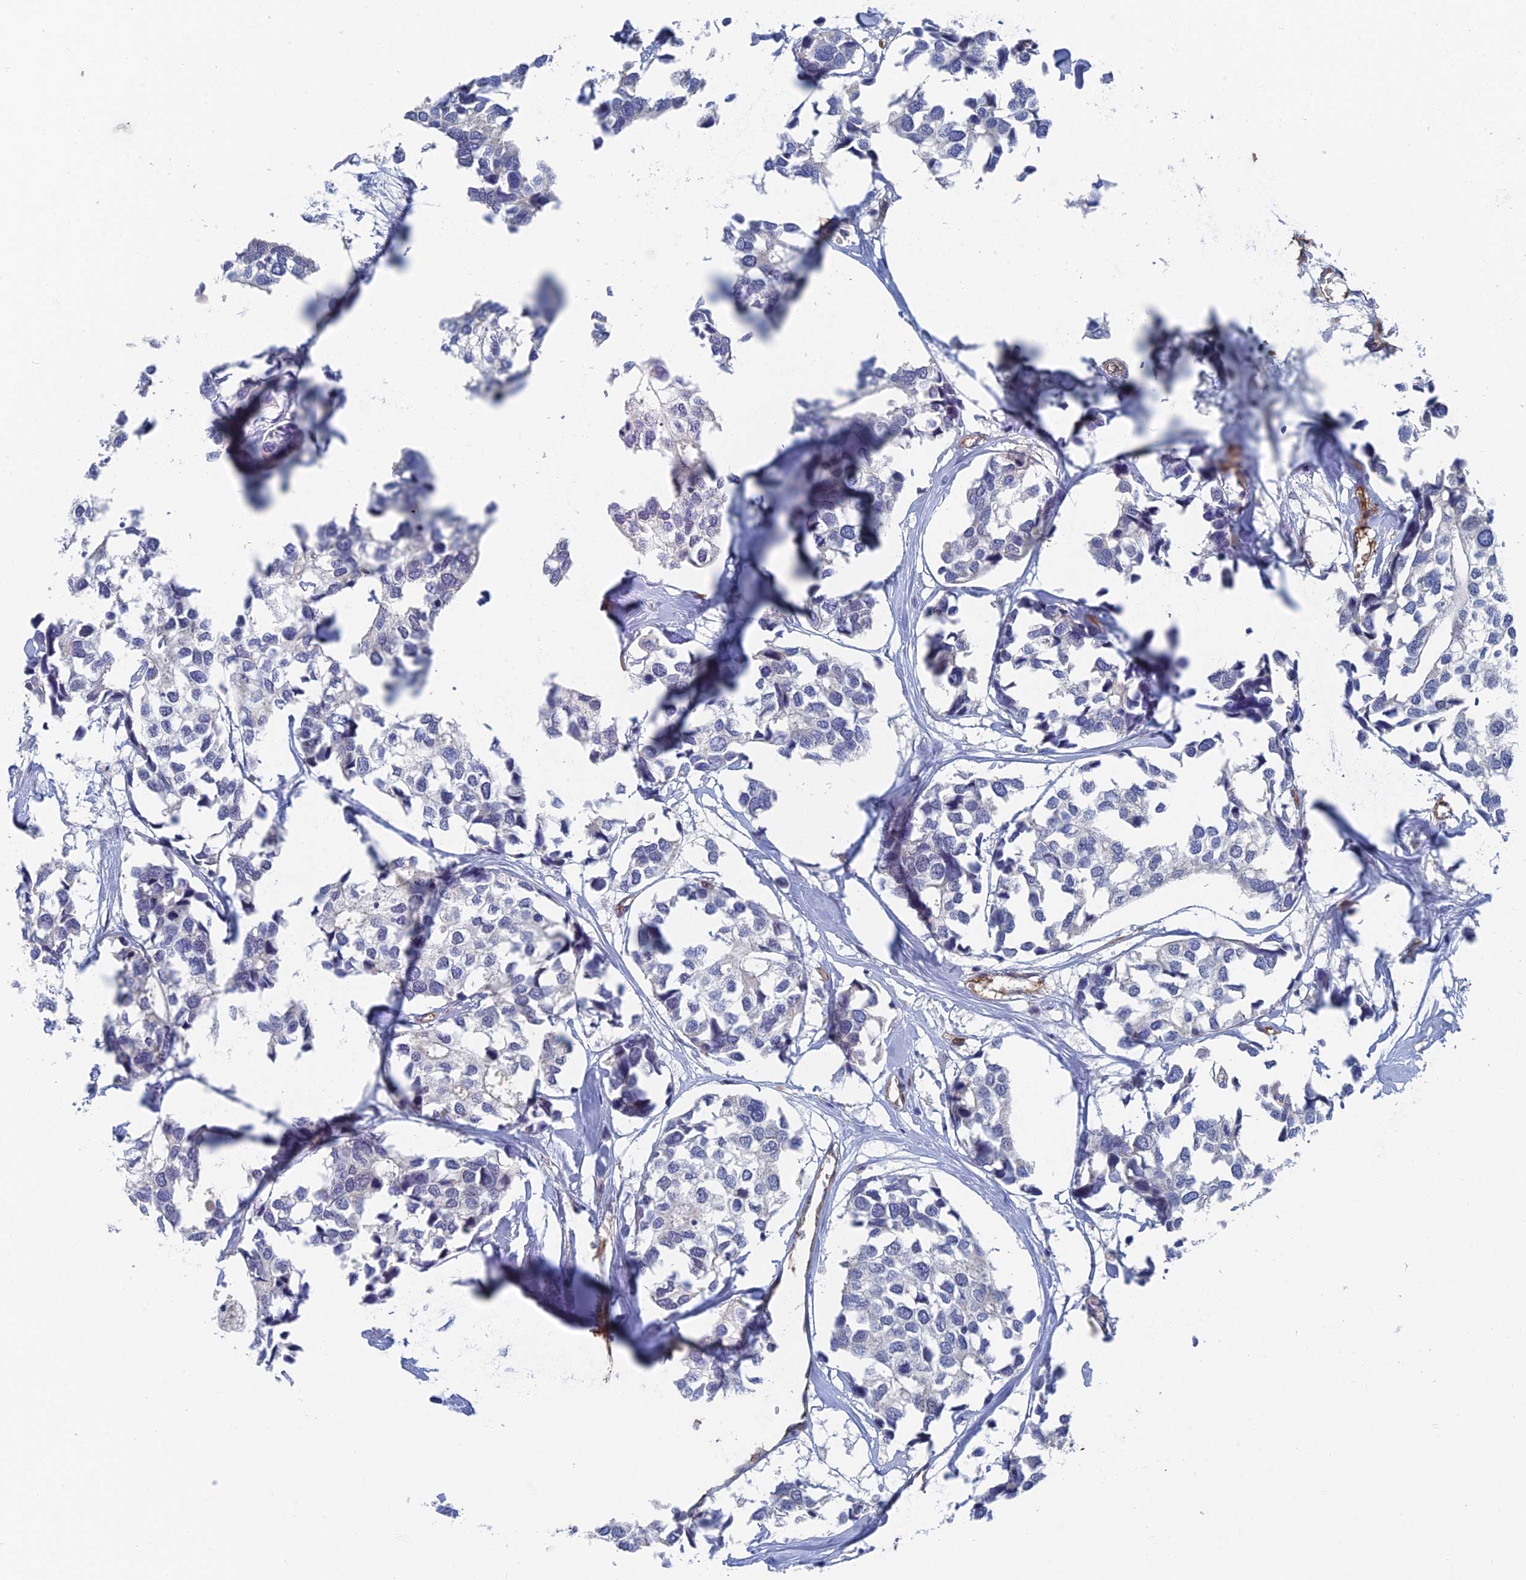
{"staining": {"intensity": "negative", "quantity": "none", "location": "none"}, "tissue": "breast cancer", "cell_type": "Tumor cells", "image_type": "cancer", "snomed": [{"axis": "morphology", "description": "Duct carcinoma"}, {"axis": "topography", "description": "Breast"}], "caption": "The image shows no staining of tumor cells in breast invasive ductal carcinoma.", "gene": "ARAP3", "patient": {"sex": "female", "age": 83}}